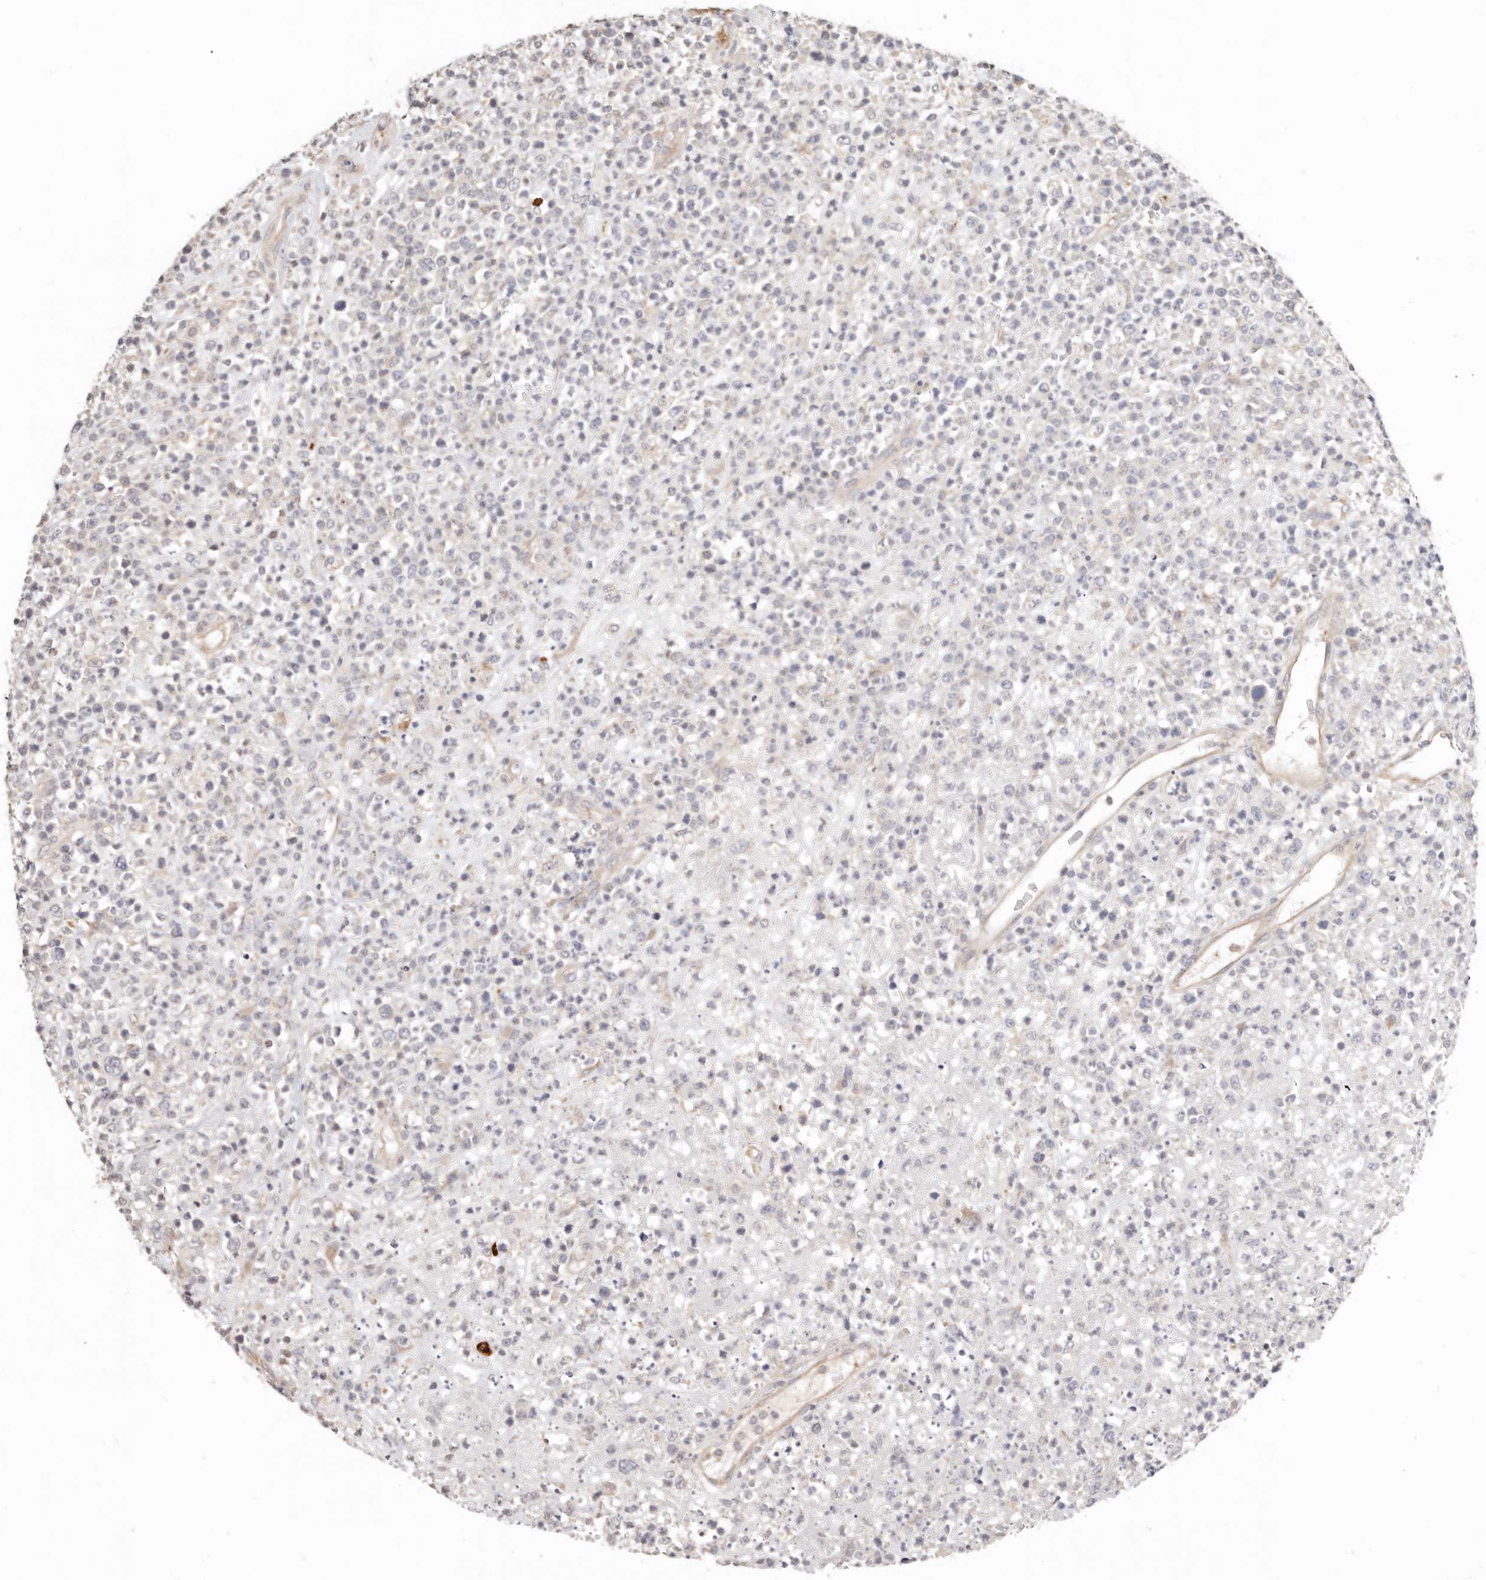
{"staining": {"intensity": "negative", "quantity": "none", "location": "none"}, "tissue": "lymphoma", "cell_type": "Tumor cells", "image_type": "cancer", "snomed": [{"axis": "morphology", "description": "Malignant lymphoma, non-Hodgkin's type, High grade"}, {"axis": "topography", "description": "Colon"}], "caption": "Image shows no protein expression in tumor cells of malignant lymphoma, non-Hodgkin's type (high-grade) tissue.", "gene": "ZRANB1", "patient": {"sex": "female", "age": 53}}